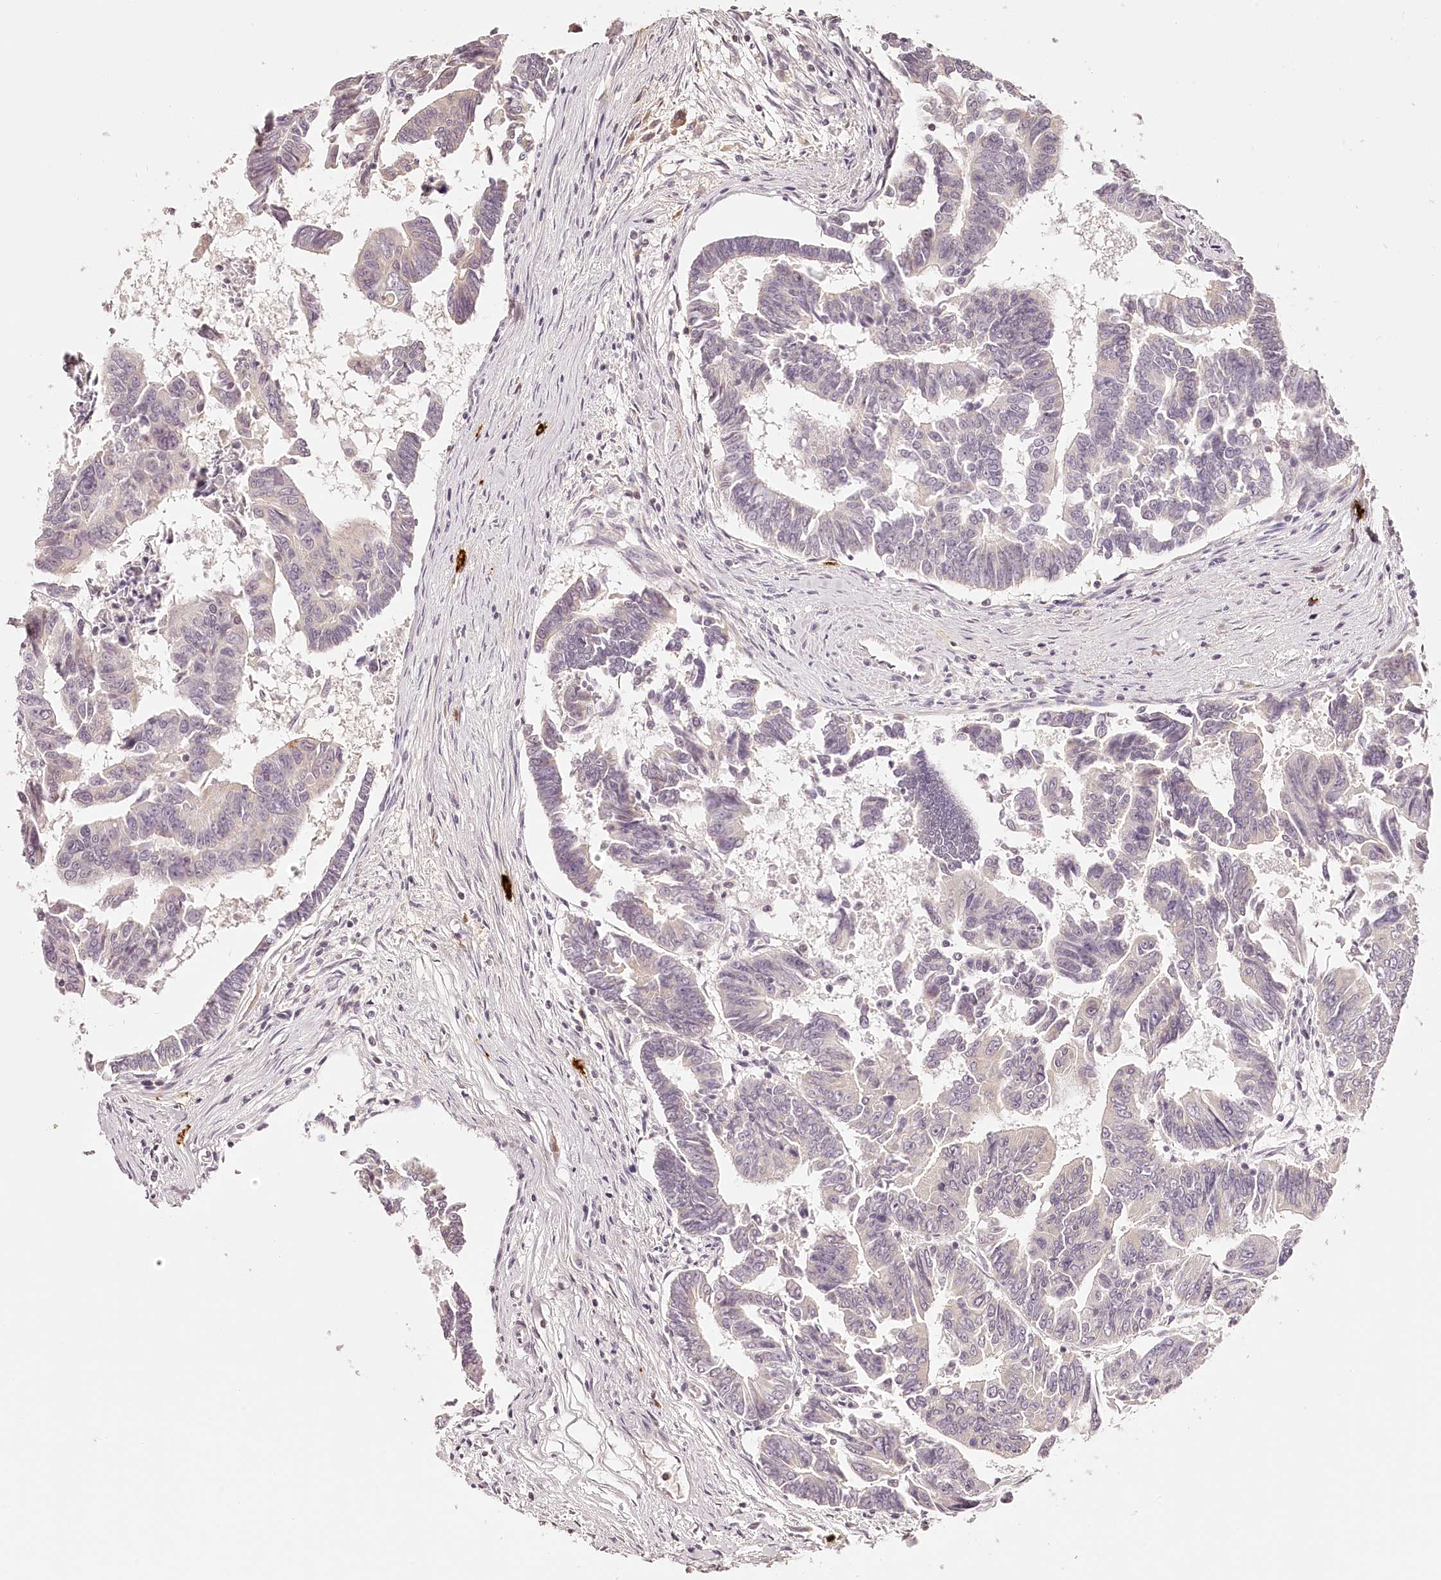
{"staining": {"intensity": "negative", "quantity": "none", "location": "none"}, "tissue": "colorectal cancer", "cell_type": "Tumor cells", "image_type": "cancer", "snomed": [{"axis": "morphology", "description": "Adenocarcinoma, NOS"}, {"axis": "topography", "description": "Rectum"}], "caption": "Immunohistochemistry of human adenocarcinoma (colorectal) reveals no positivity in tumor cells.", "gene": "SYNGR1", "patient": {"sex": "female", "age": 65}}